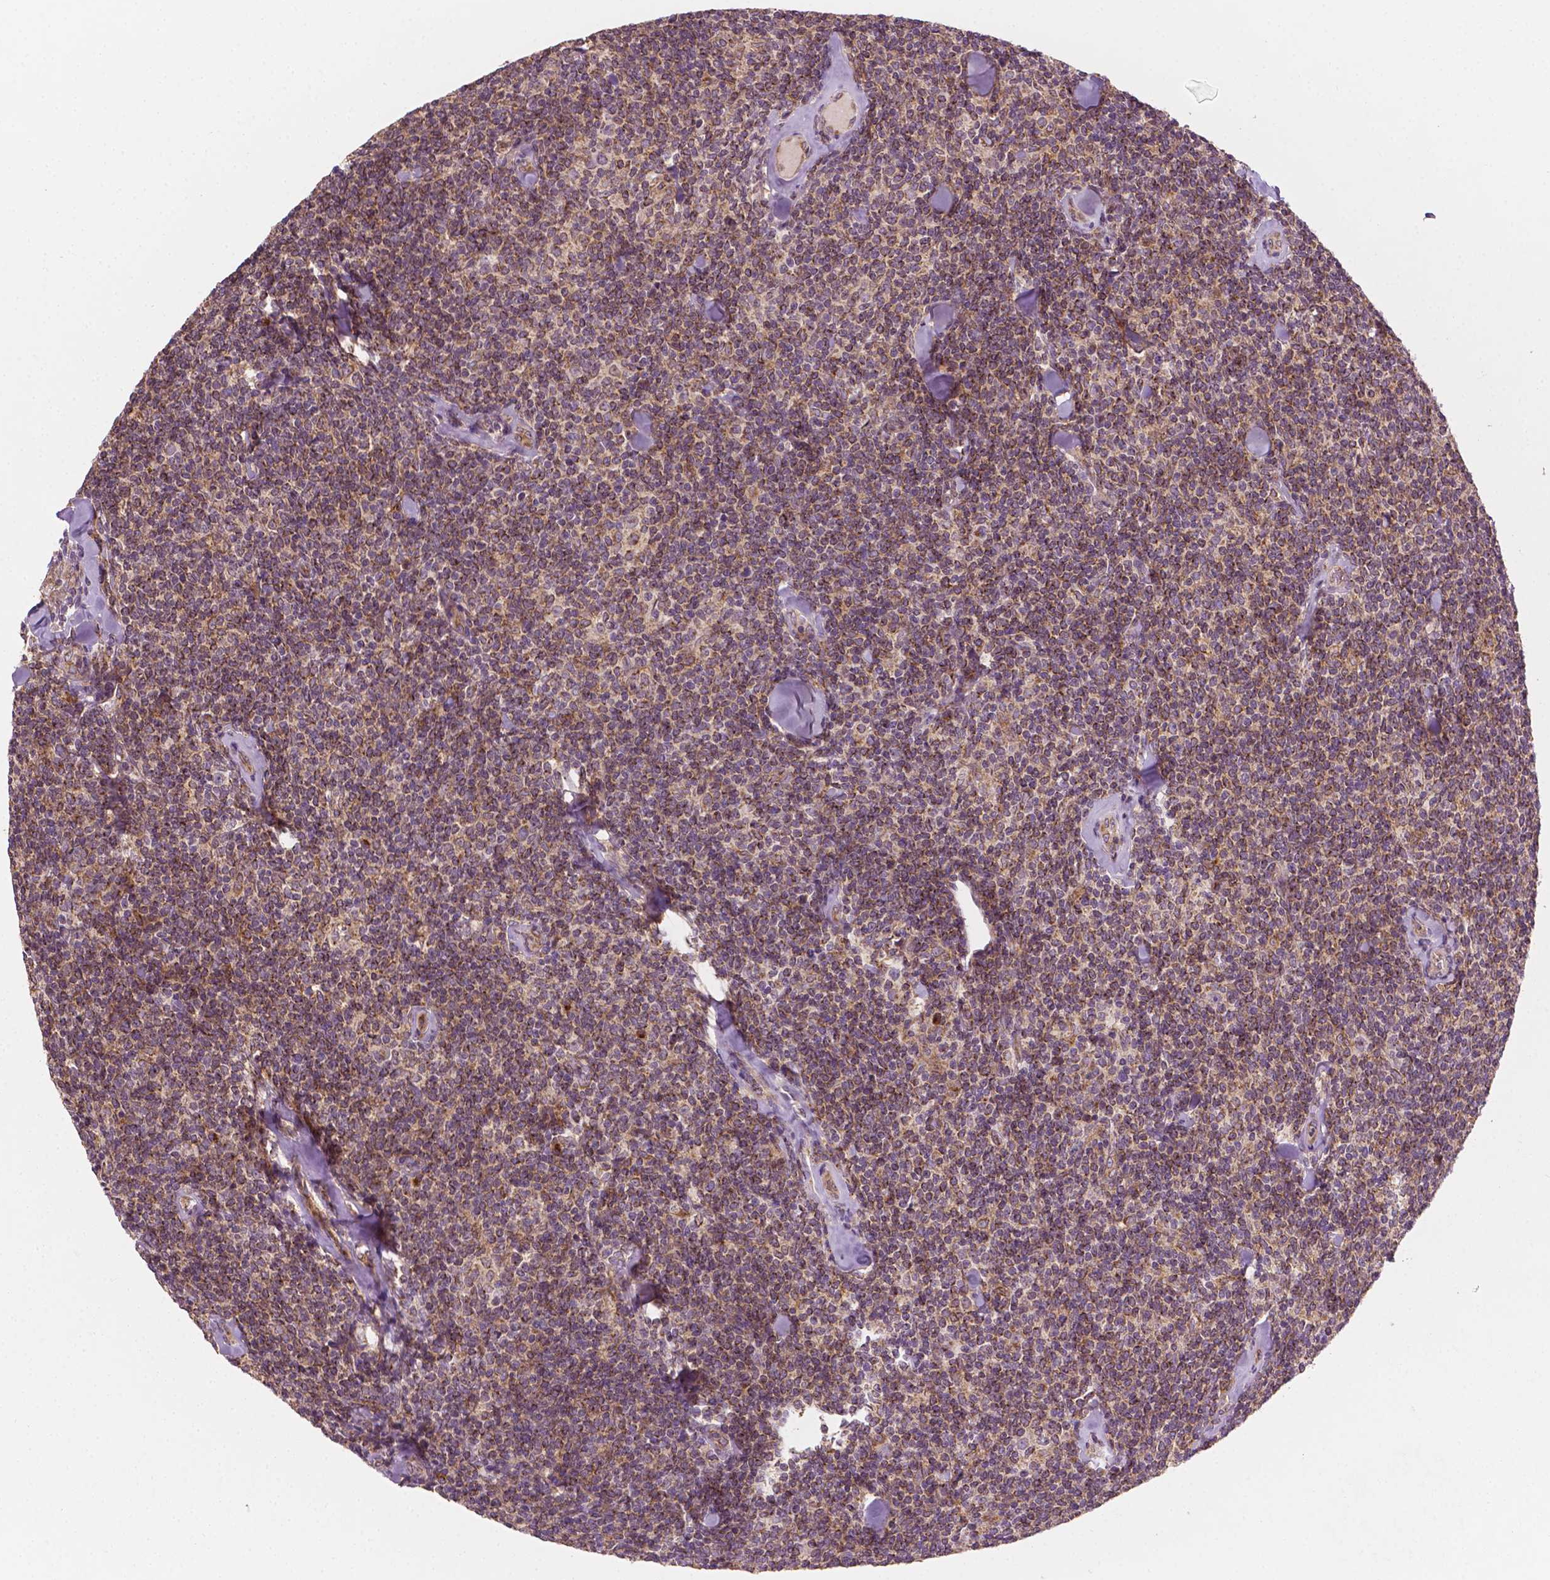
{"staining": {"intensity": "moderate", "quantity": ">75%", "location": "cytoplasmic/membranous"}, "tissue": "lymphoma", "cell_type": "Tumor cells", "image_type": "cancer", "snomed": [{"axis": "morphology", "description": "Malignant lymphoma, non-Hodgkin's type, Low grade"}, {"axis": "topography", "description": "Lymph node"}], "caption": "Immunohistochemistry (DAB (3,3'-diaminobenzidine)) staining of human lymphoma demonstrates moderate cytoplasmic/membranous protein expression in about >75% of tumor cells. (Brightfield microscopy of DAB IHC at high magnification).", "gene": "EBAG9", "patient": {"sex": "female", "age": 56}}